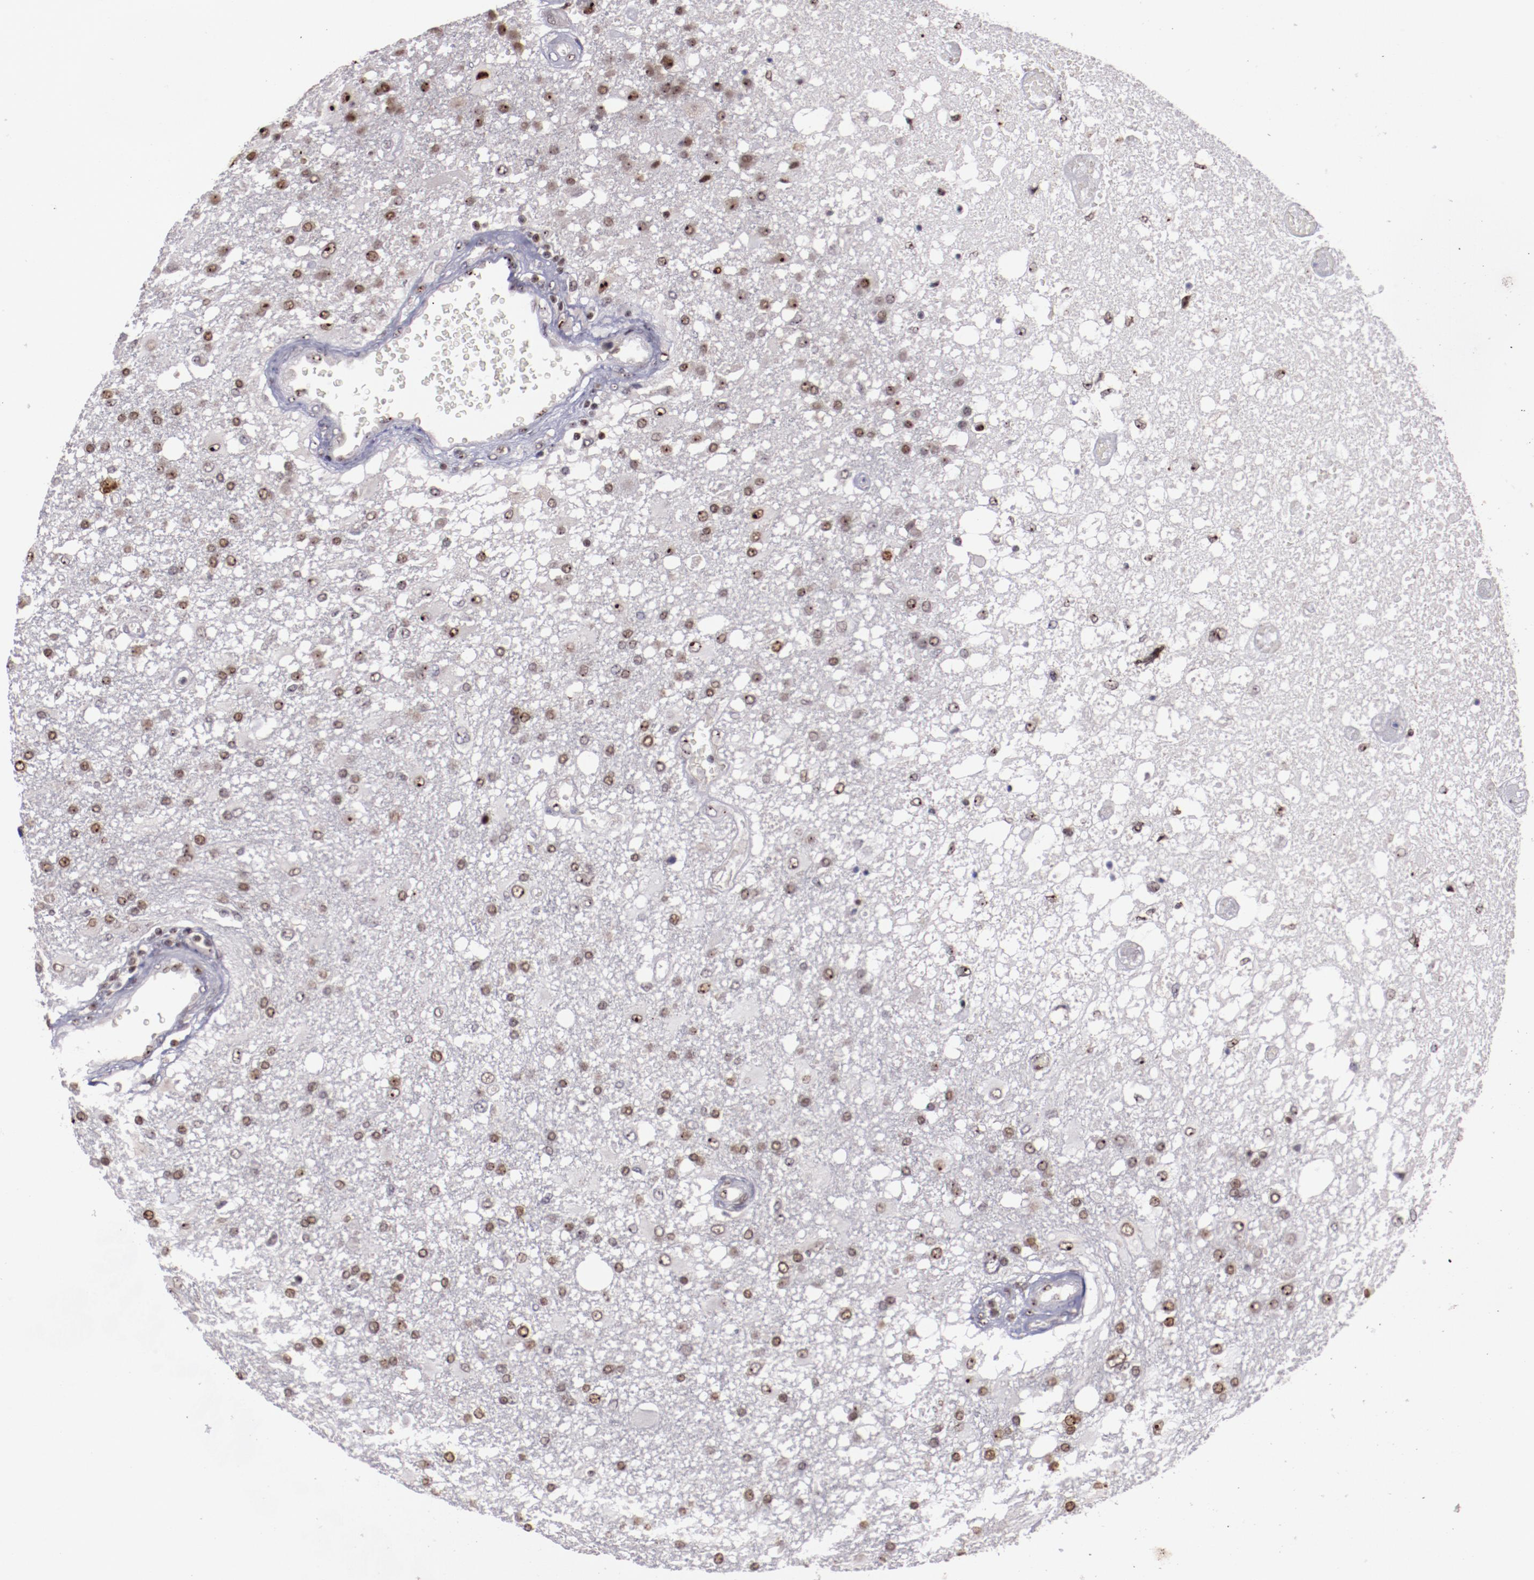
{"staining": {"intensity": "moderate", "quantity": "25%-75%", "location": "nuclear"}, "tissue": "glioma", "cell_type": "Tumor cells", "image_type": "cancer", "snomed": [{"axis": "morphology", "description": "Glioma, malignant, High grade"}, {"axis": "topography", "description": "Cerebral cortex"}], "caption": "DAB immunohistochemical staining of malignant glioma (high-grade) demonstrates moderate nuclear protein positivity in about 25%-75% of tumor cells. (IHC, brightfield microscopy, high magnification).", "gene": "DDX24", "patient": {"sex": "male", "age": 79}}